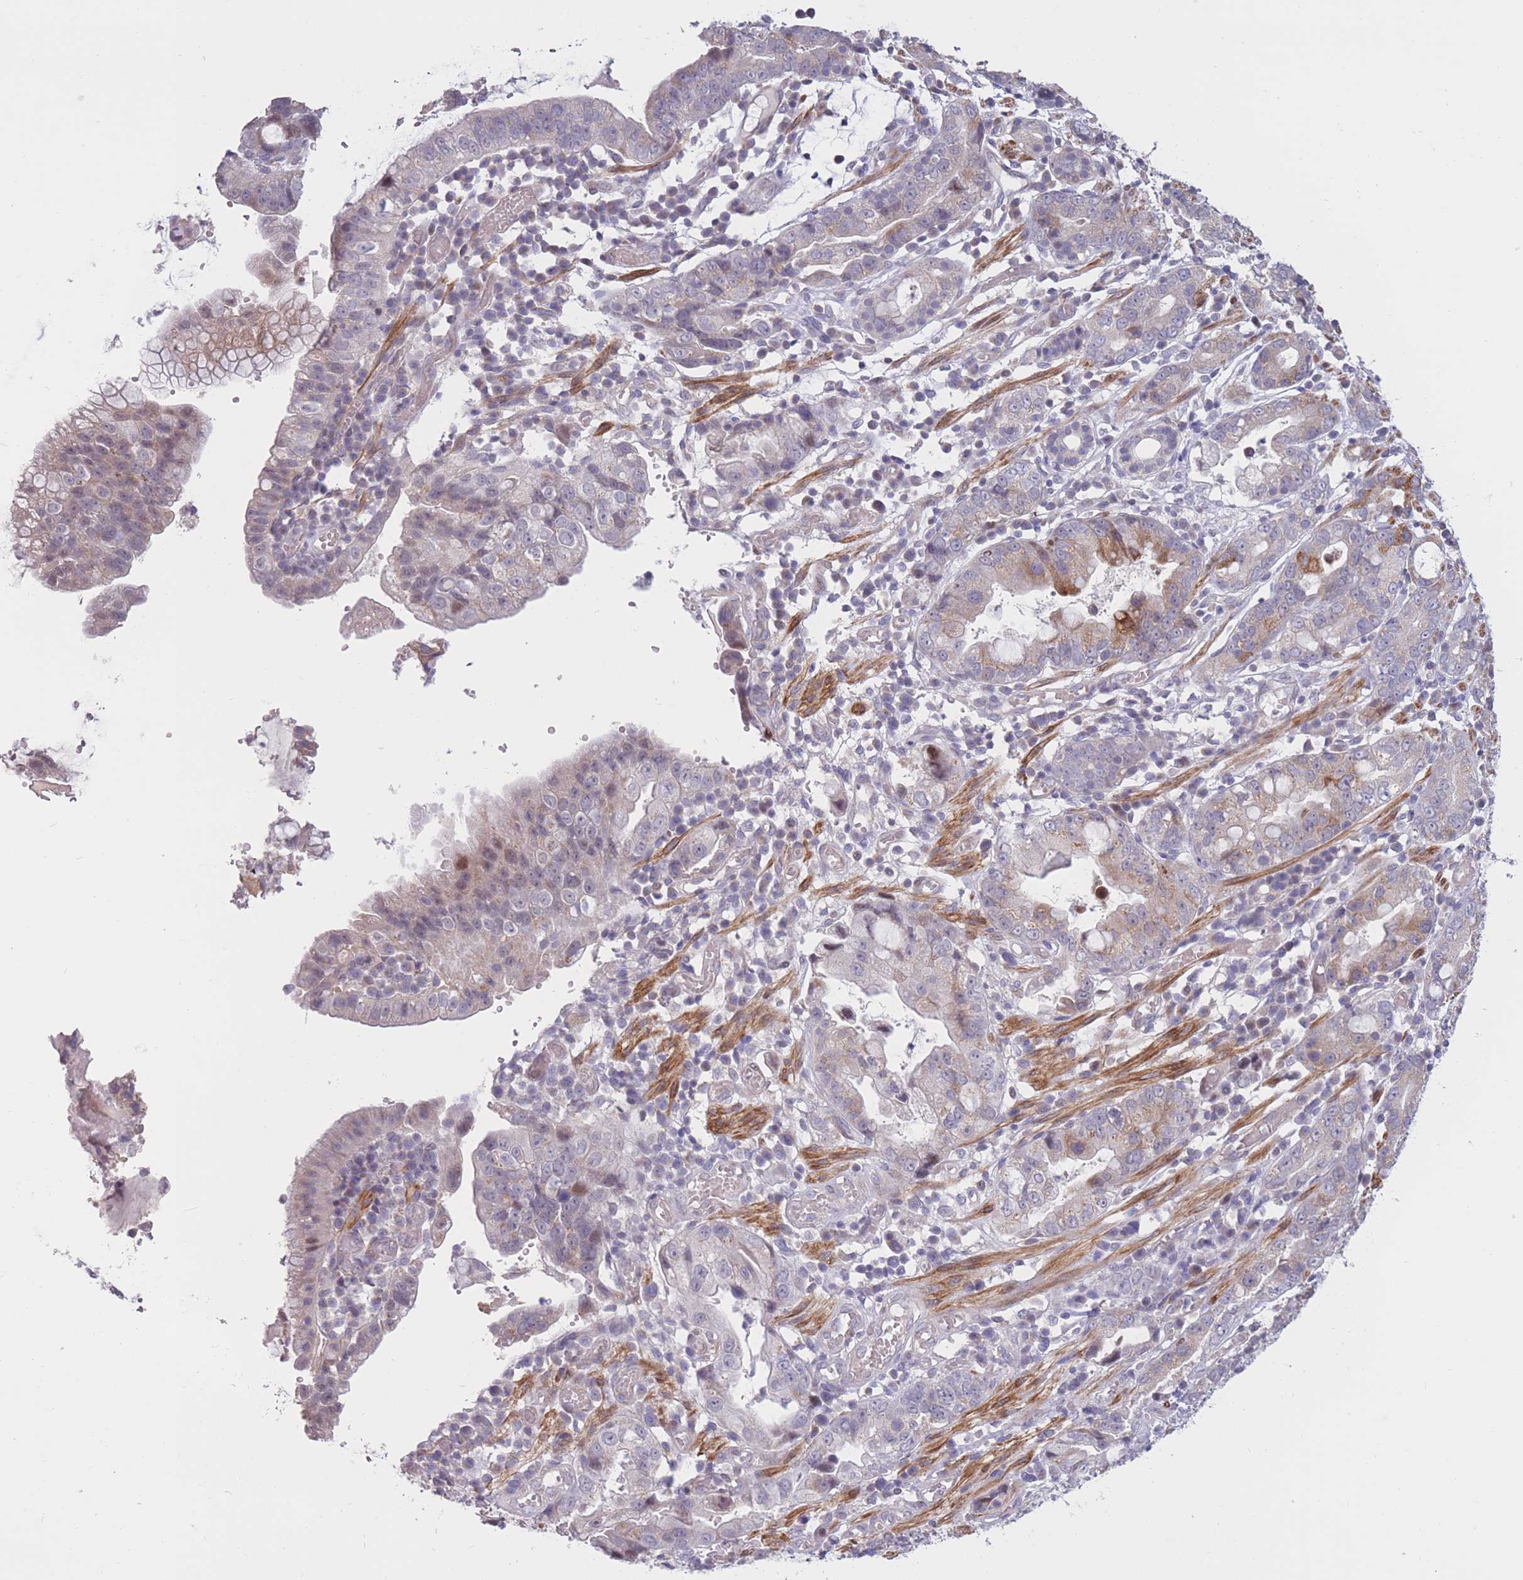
{"staining": {"intensity": "weak", "quantity": "<25%", "location": "cytoplasmic/membranous"}, "tissue": "stomach cancer", "cell_type": "Tumor cells", "image_type": "cancer", "snomed": [{"axis": "morphology", "description": "Adenocarcinoma, NOS"}, {"axis": "topography", "description": "Stomach"}], "caption": "Stomach cancer was stained to show a protein in brown. There is no significant staining in tumor cells.", "gene": "CCNQ", "patient": {"sex": "male", "age": 55}}